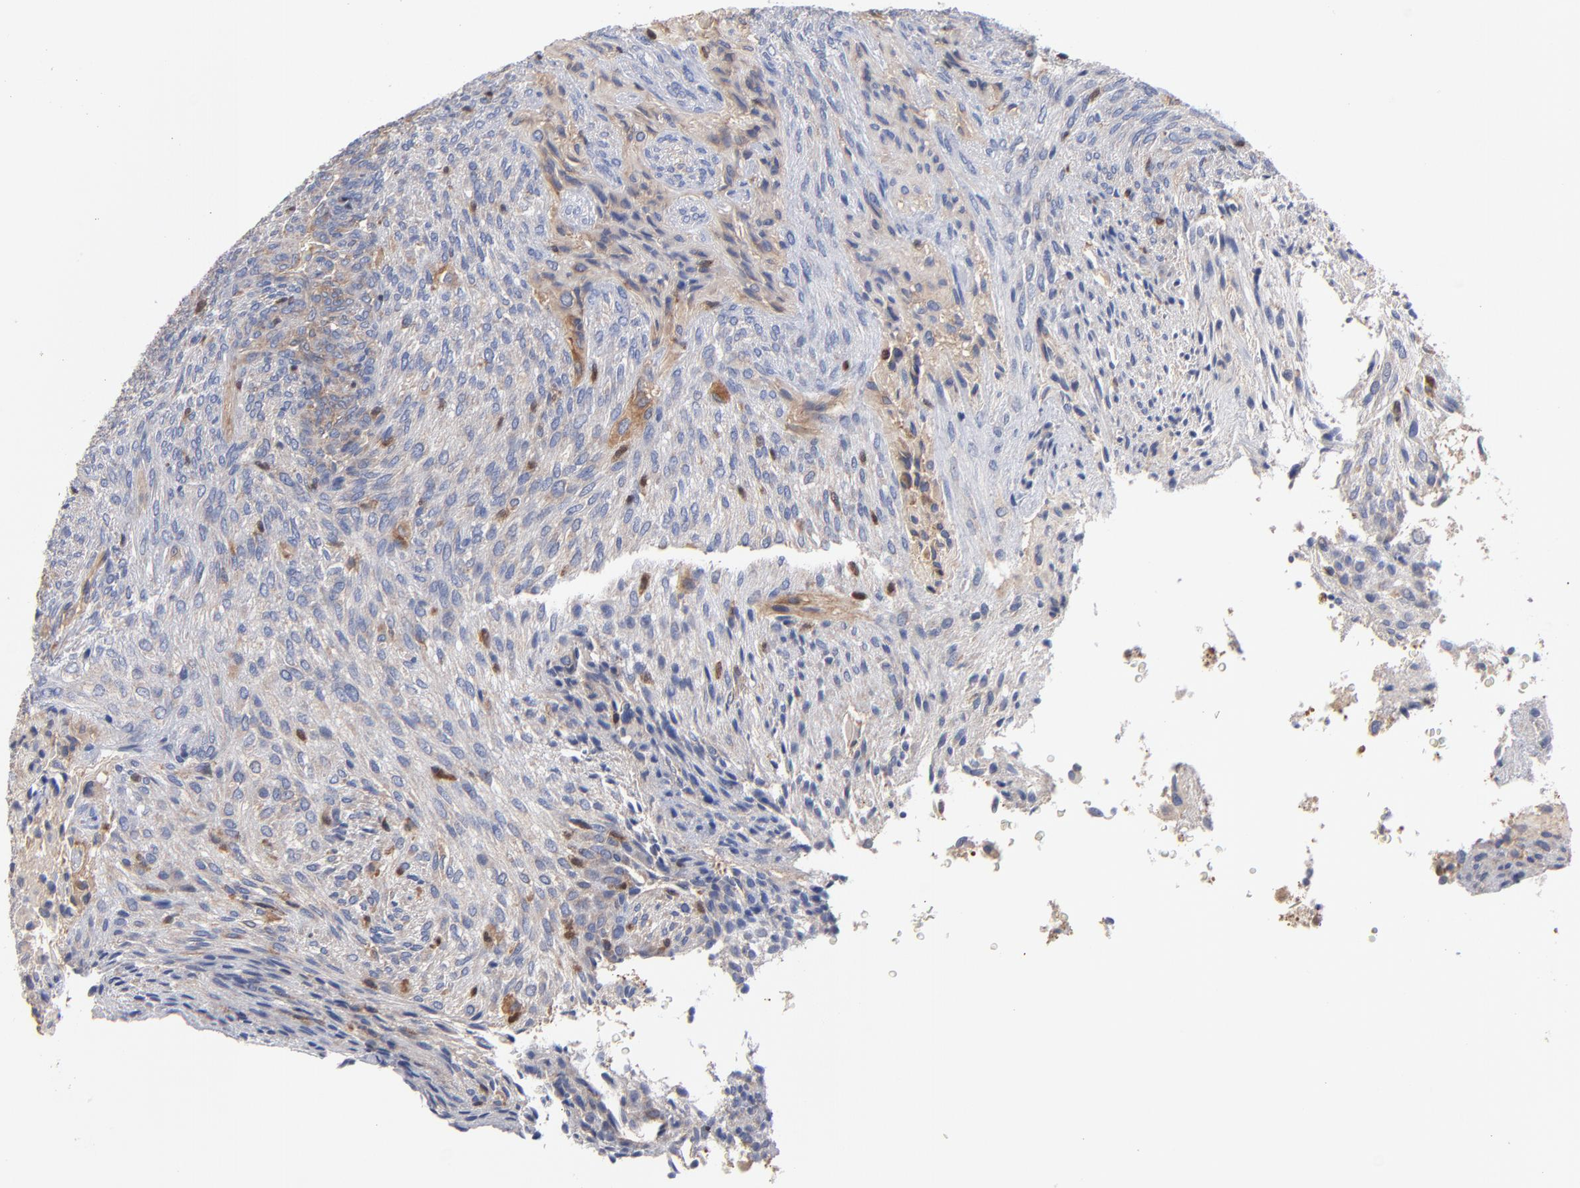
{"staining": {"intensity": "weak", "quantity": "<25%", "location": "cytoplasmic/membranous"}, "tissue": "glioma", "cell_type": "Tumor cells", "image_type": "cancer", "snomed": [{"axis": "morphology", "description": "Glioma, malignant, High grade"}, {"axis": "topography", "description": "Cerebral cortex"}], "caption": "Glioma was stained to show a protein in brown. There is no significant positivity in tumor cells.", "gene": "ARHGEF6", "patient": {"sex": "female", "age": 55}}